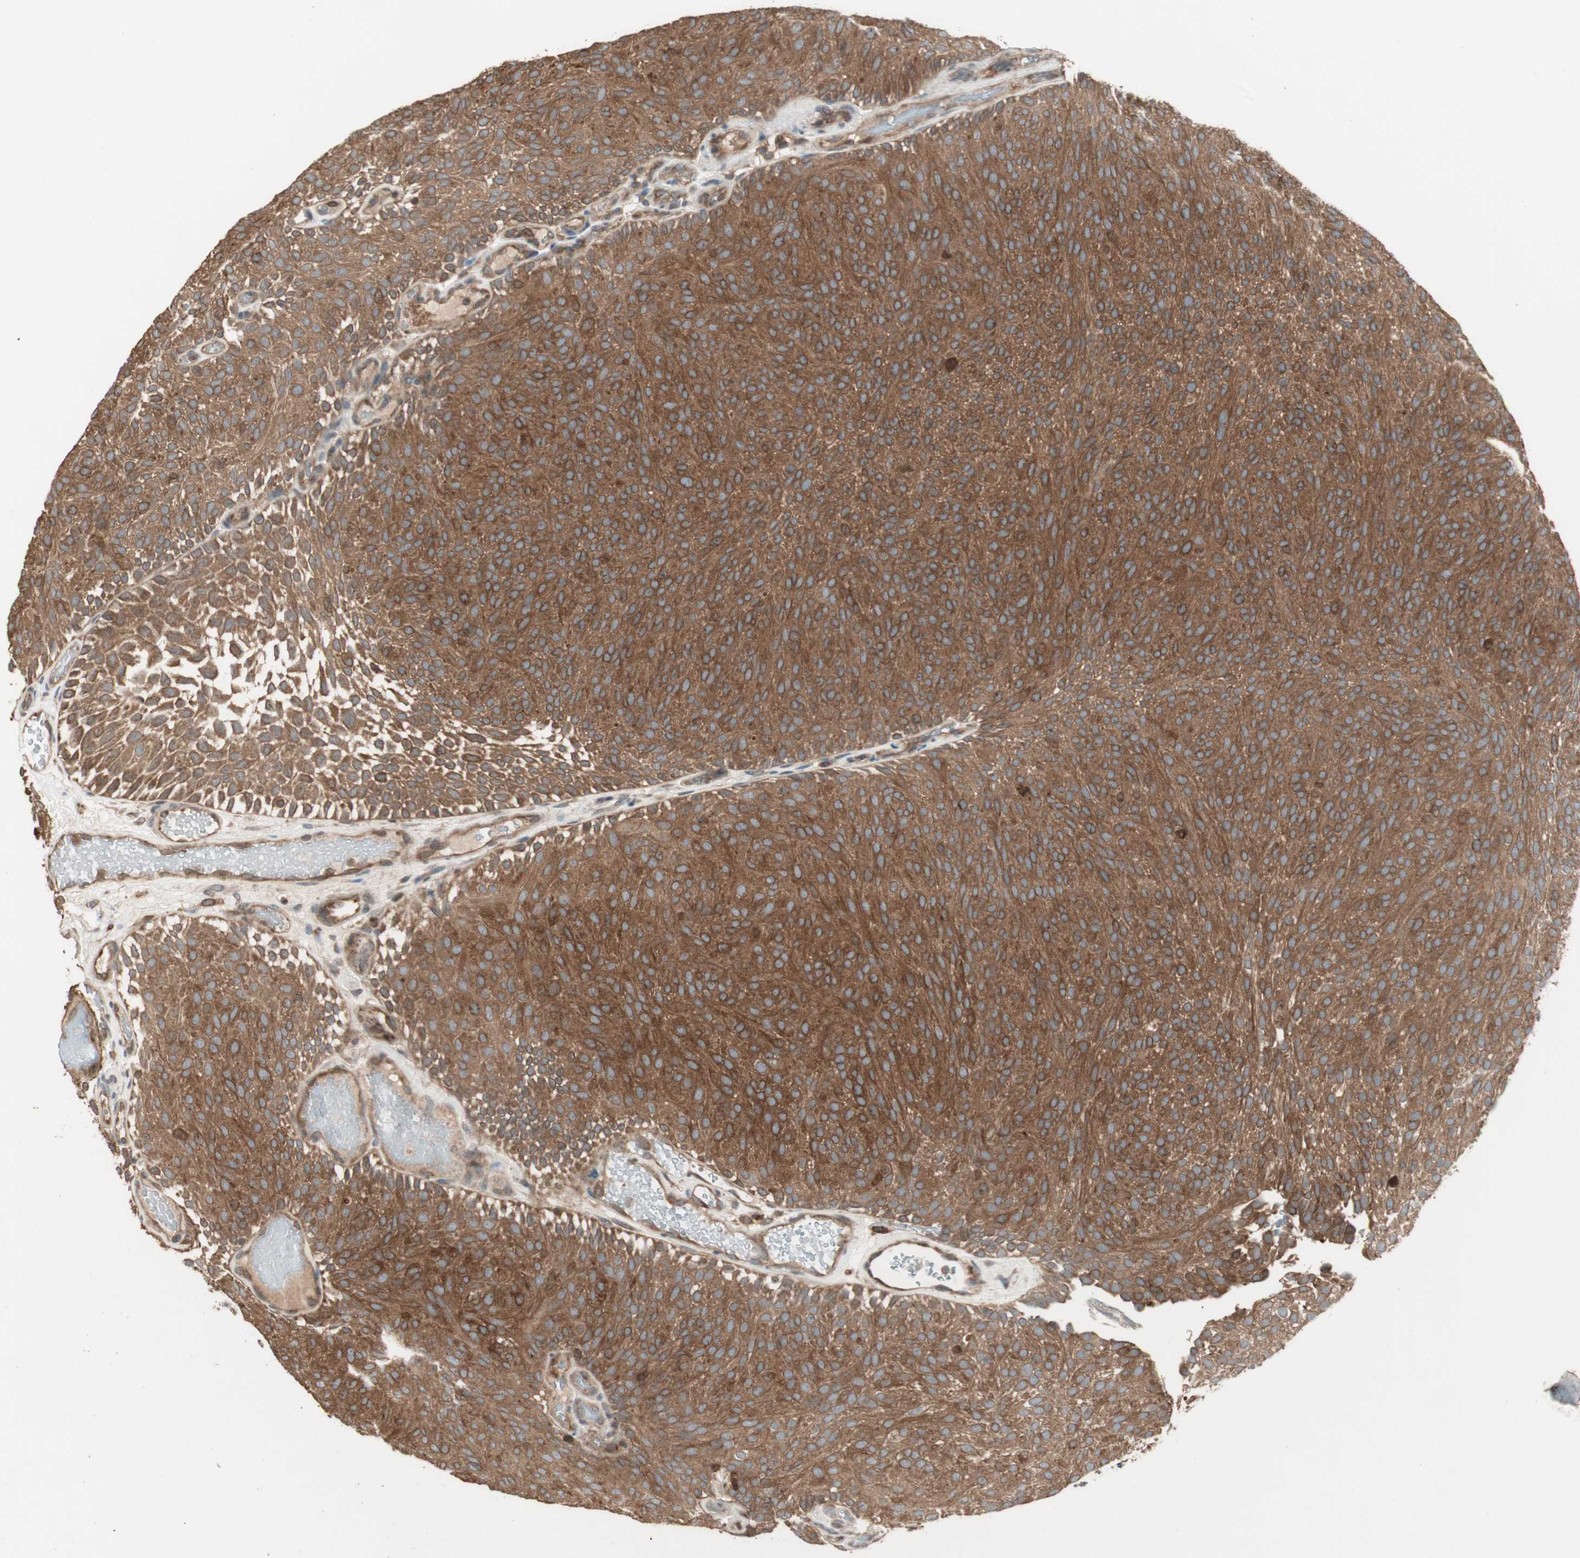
{"staining": {"intensity": "moderate", "quantity": ">75%", "location": "cytoplasmic/membranous"}, "tissue": "urothelial cancer", "cell_type": "Tumor cells", "image_type": "cancer", "snomed": [{"axis": "morphology", "description": "Urothelial carcinoma, Low grade"}, {"axis": "topography", "description": "Urinary bladder"}], "caption": "Tumor cells demonstrate medium levels of moderate cytoplasmic/membranous positivity in about >75% of cells in low-grade urothelial carcinoma. Nuclei are stained in blue.", "gene": "ATP6AP2", "patient": {"sex": "male", "age": 78}}